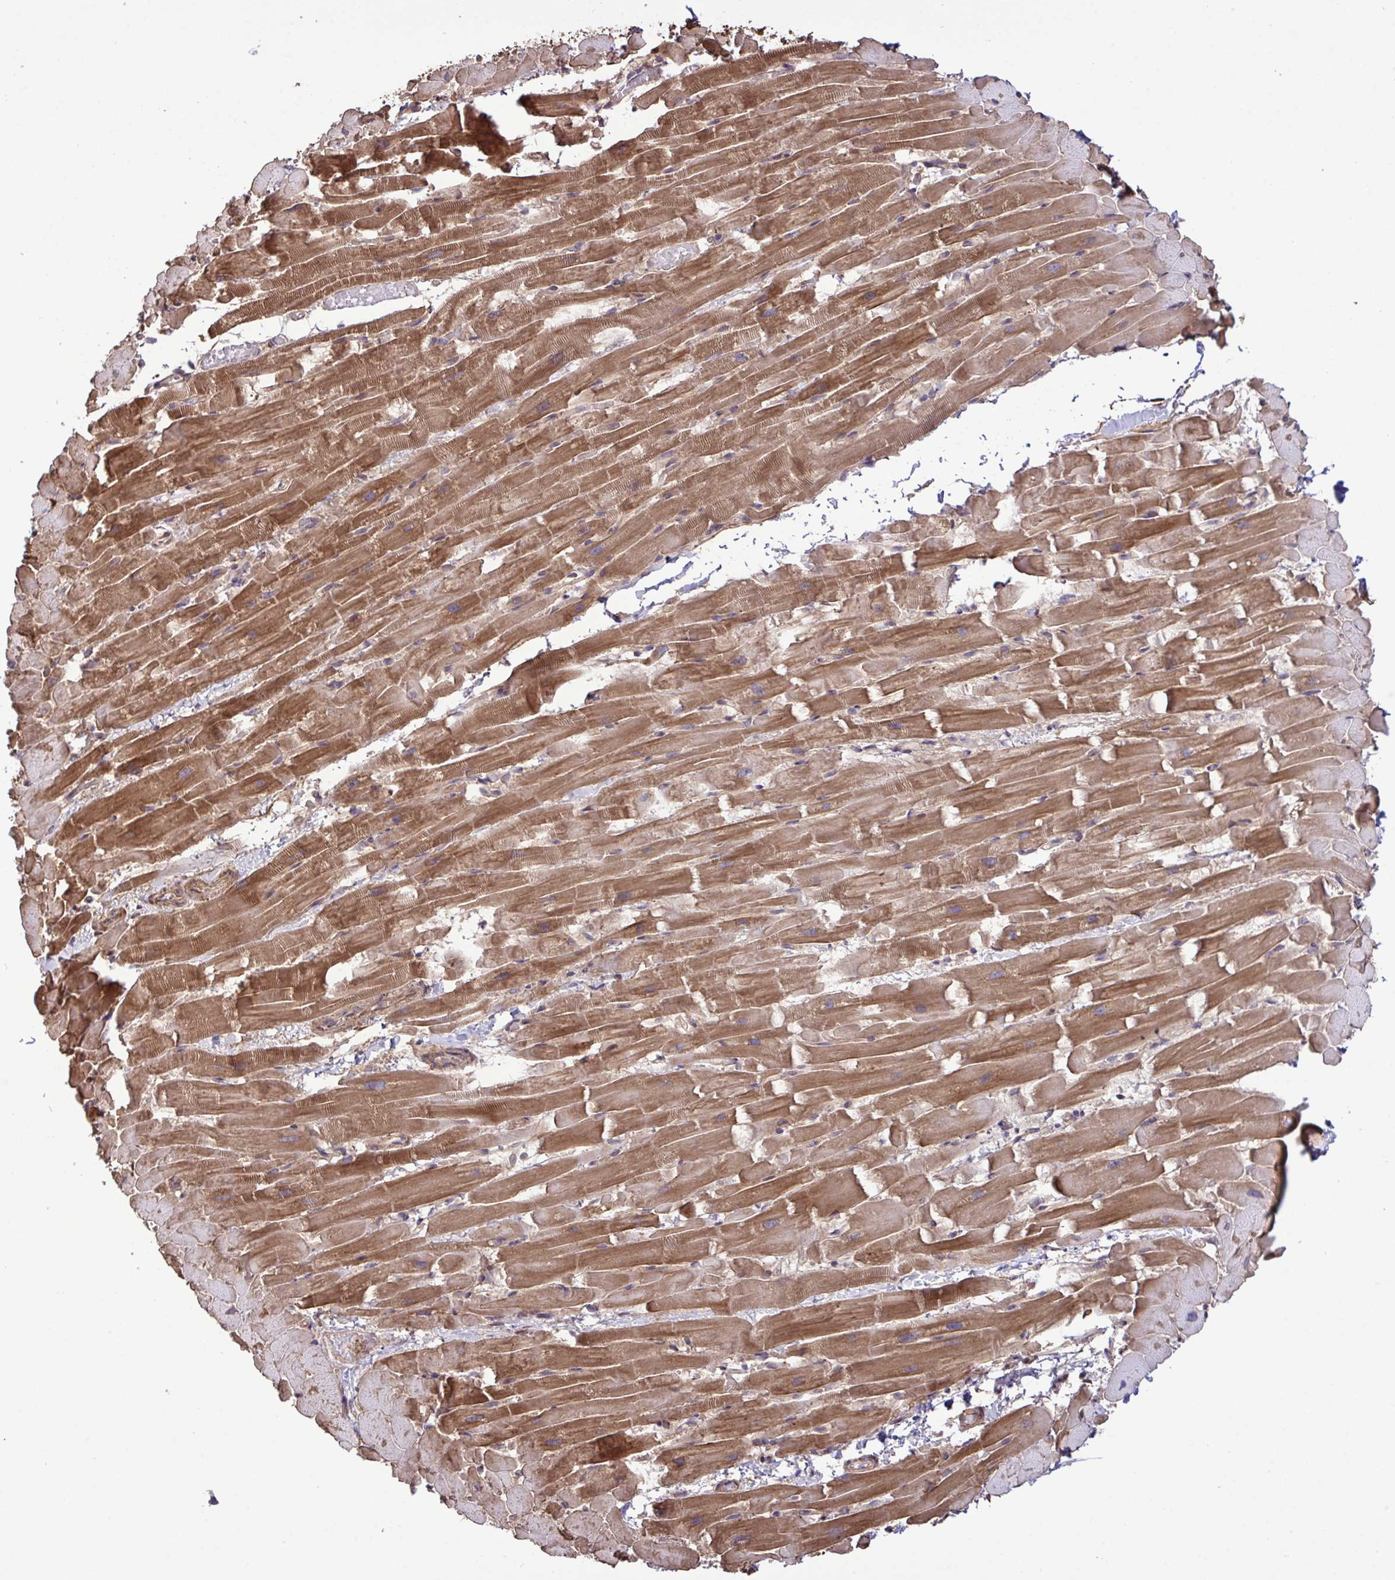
{"staining": {"intensity": "strong", "quantity": ">75%", "location": "cytoplasmic/membranous"}, "tissue": "heart muscle", "cell_type": "Cardiomyocytes", "image_type": "normal", "snomed": [{"axis": "morphology", "description": "Normal tissue, NOS"}, {"axis": "topography", "description": "Heart"}], "caption": "Protein staining reveals strong cytoplasmic/membranous expression in about >75% of cardiomyocytes in unremarkable heart muscle.", "gene": "CMPK1", "patient": {"sex": "male", "age": 37}}